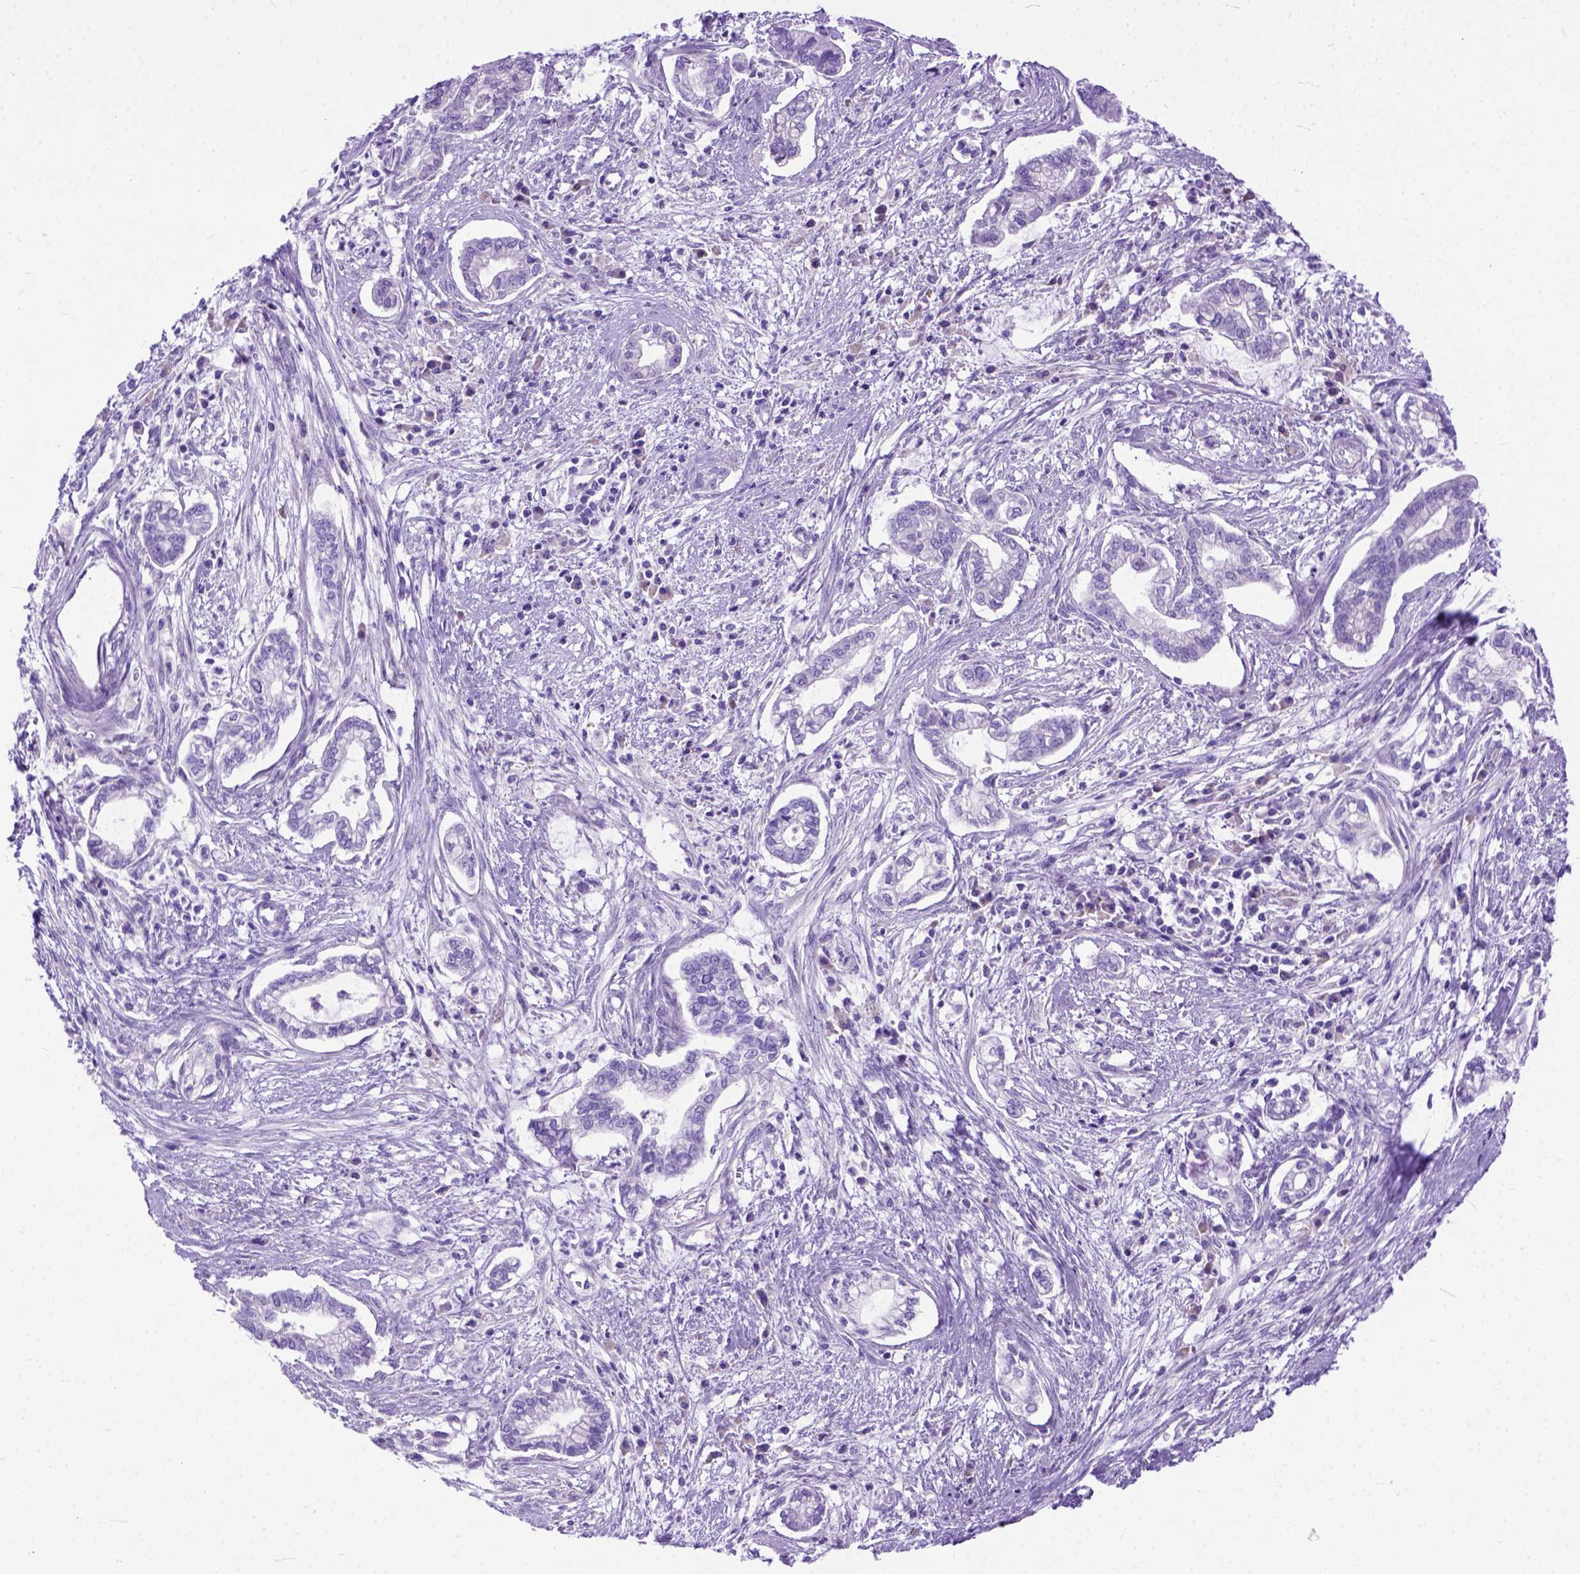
{"staining": {"intensity": "negative", "quantity": "none", "location": "none"}, "tissue": "cervical cancer", "cell_type": "Tumor cells", "image_type": "cancer", "snomed": [{"axis": "morphology", "description": "Adenocarcinoma, NOS"}, {"axis": "topography", "description": "Cervix"}], "caption": "Immunohistochemical staining of cervical cancer (adenocarcinoma) shows no significant staining in tumor cells.", "gene": "ODAD3", "patient": {"sex": "female", "age": 62}}